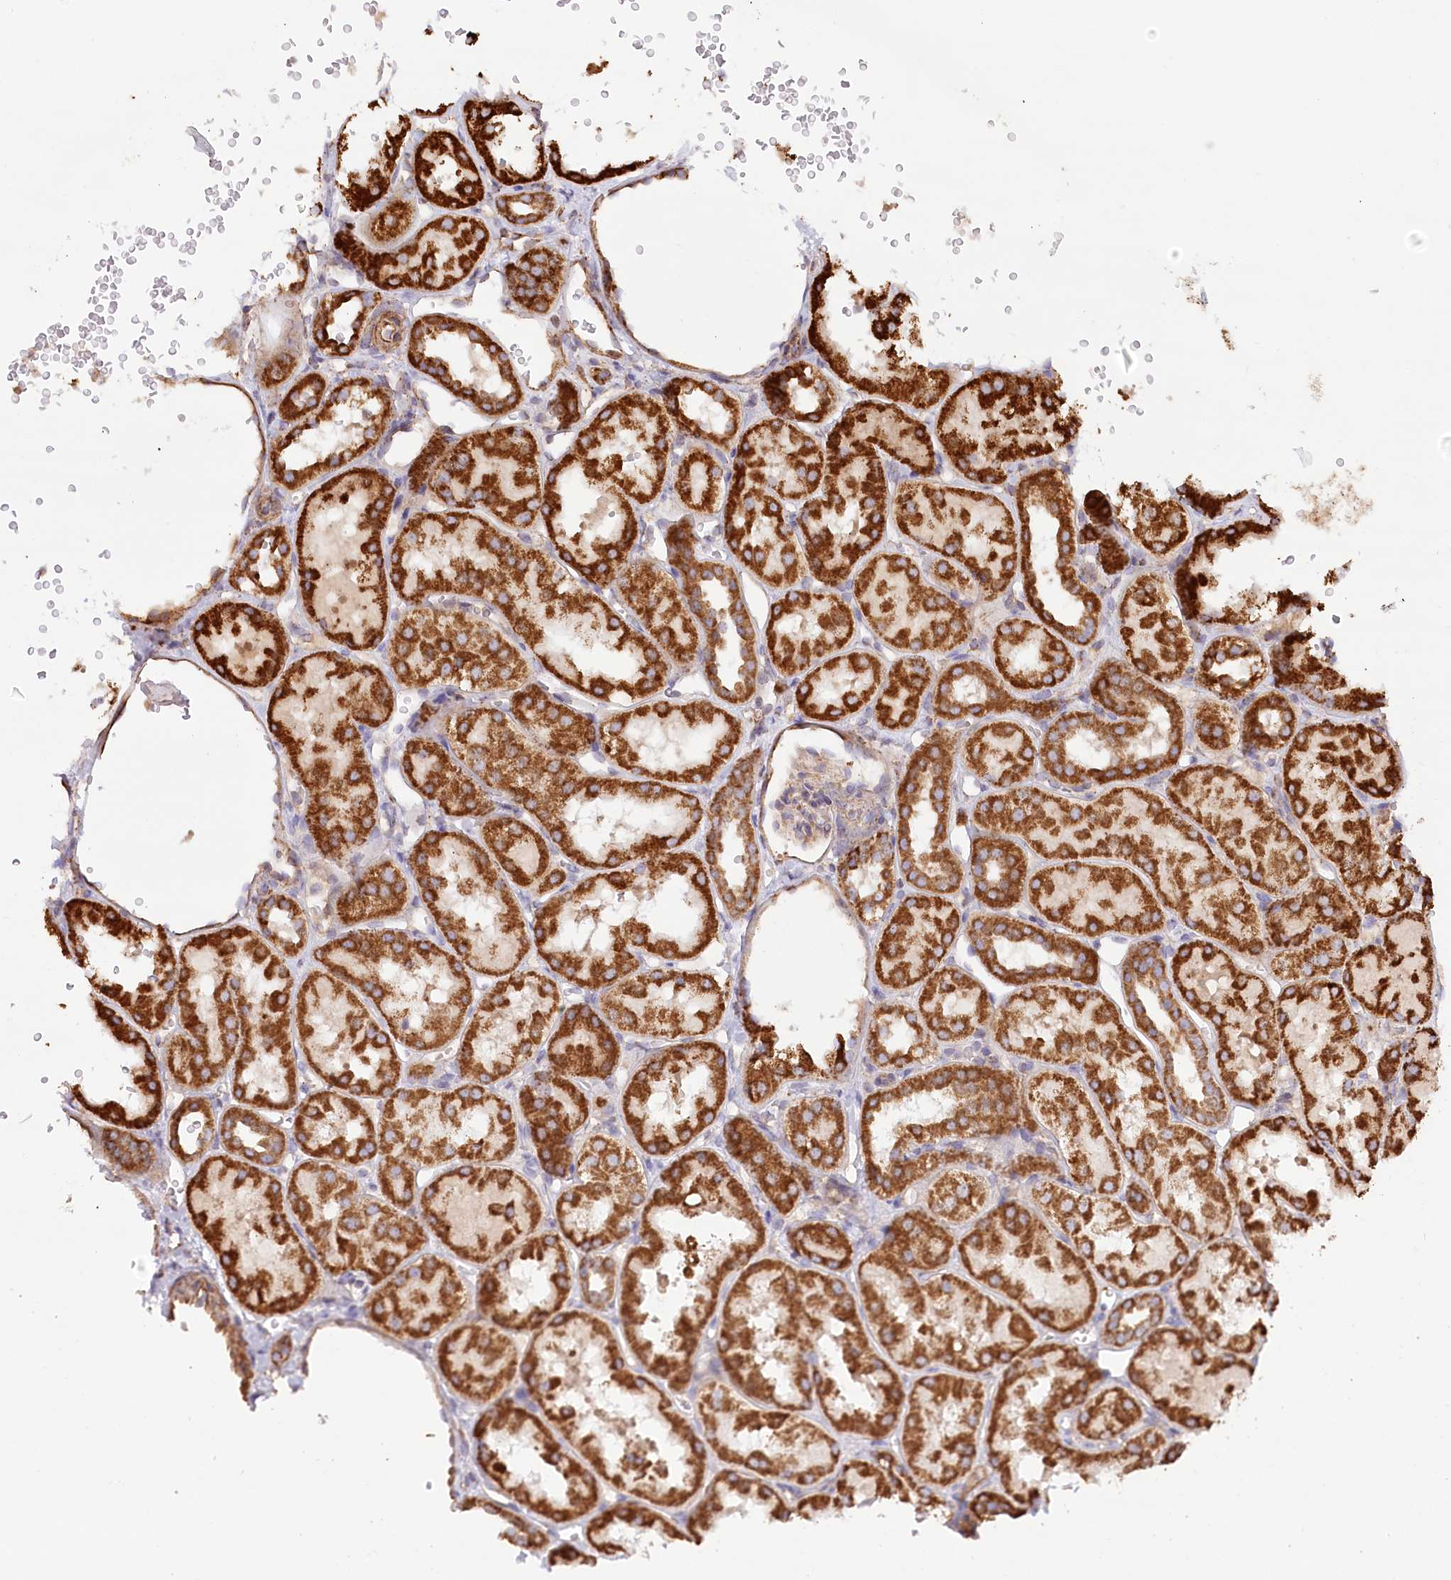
{"staining": {"intensity": "weak", "quantity": "25%-75%", "location": "cytoplasmic/membranous"}, "tissue": "kidney", "cell_type": "Cells in glomeruli", "image_type": "normal", "snomed": [{"axis": "morphology", "description": "Normal tissue, NOS"}, {"axis": "topography", "description": "Kidney"}, {"axis": "topography", "description": "Urinary bladder"}], "caption": "Immunohistochemistry (IHC) (DAB) staining of unremarkable kidney demonstrates weak cytoplasmic/membranous protein staining in about 25%-75% of cells in glomeruli. The protein of interest is shown in brown color, while the nuclei are stained blue.", "gene": "UMPS", "patient": {"sex": "male", "age": 16}}